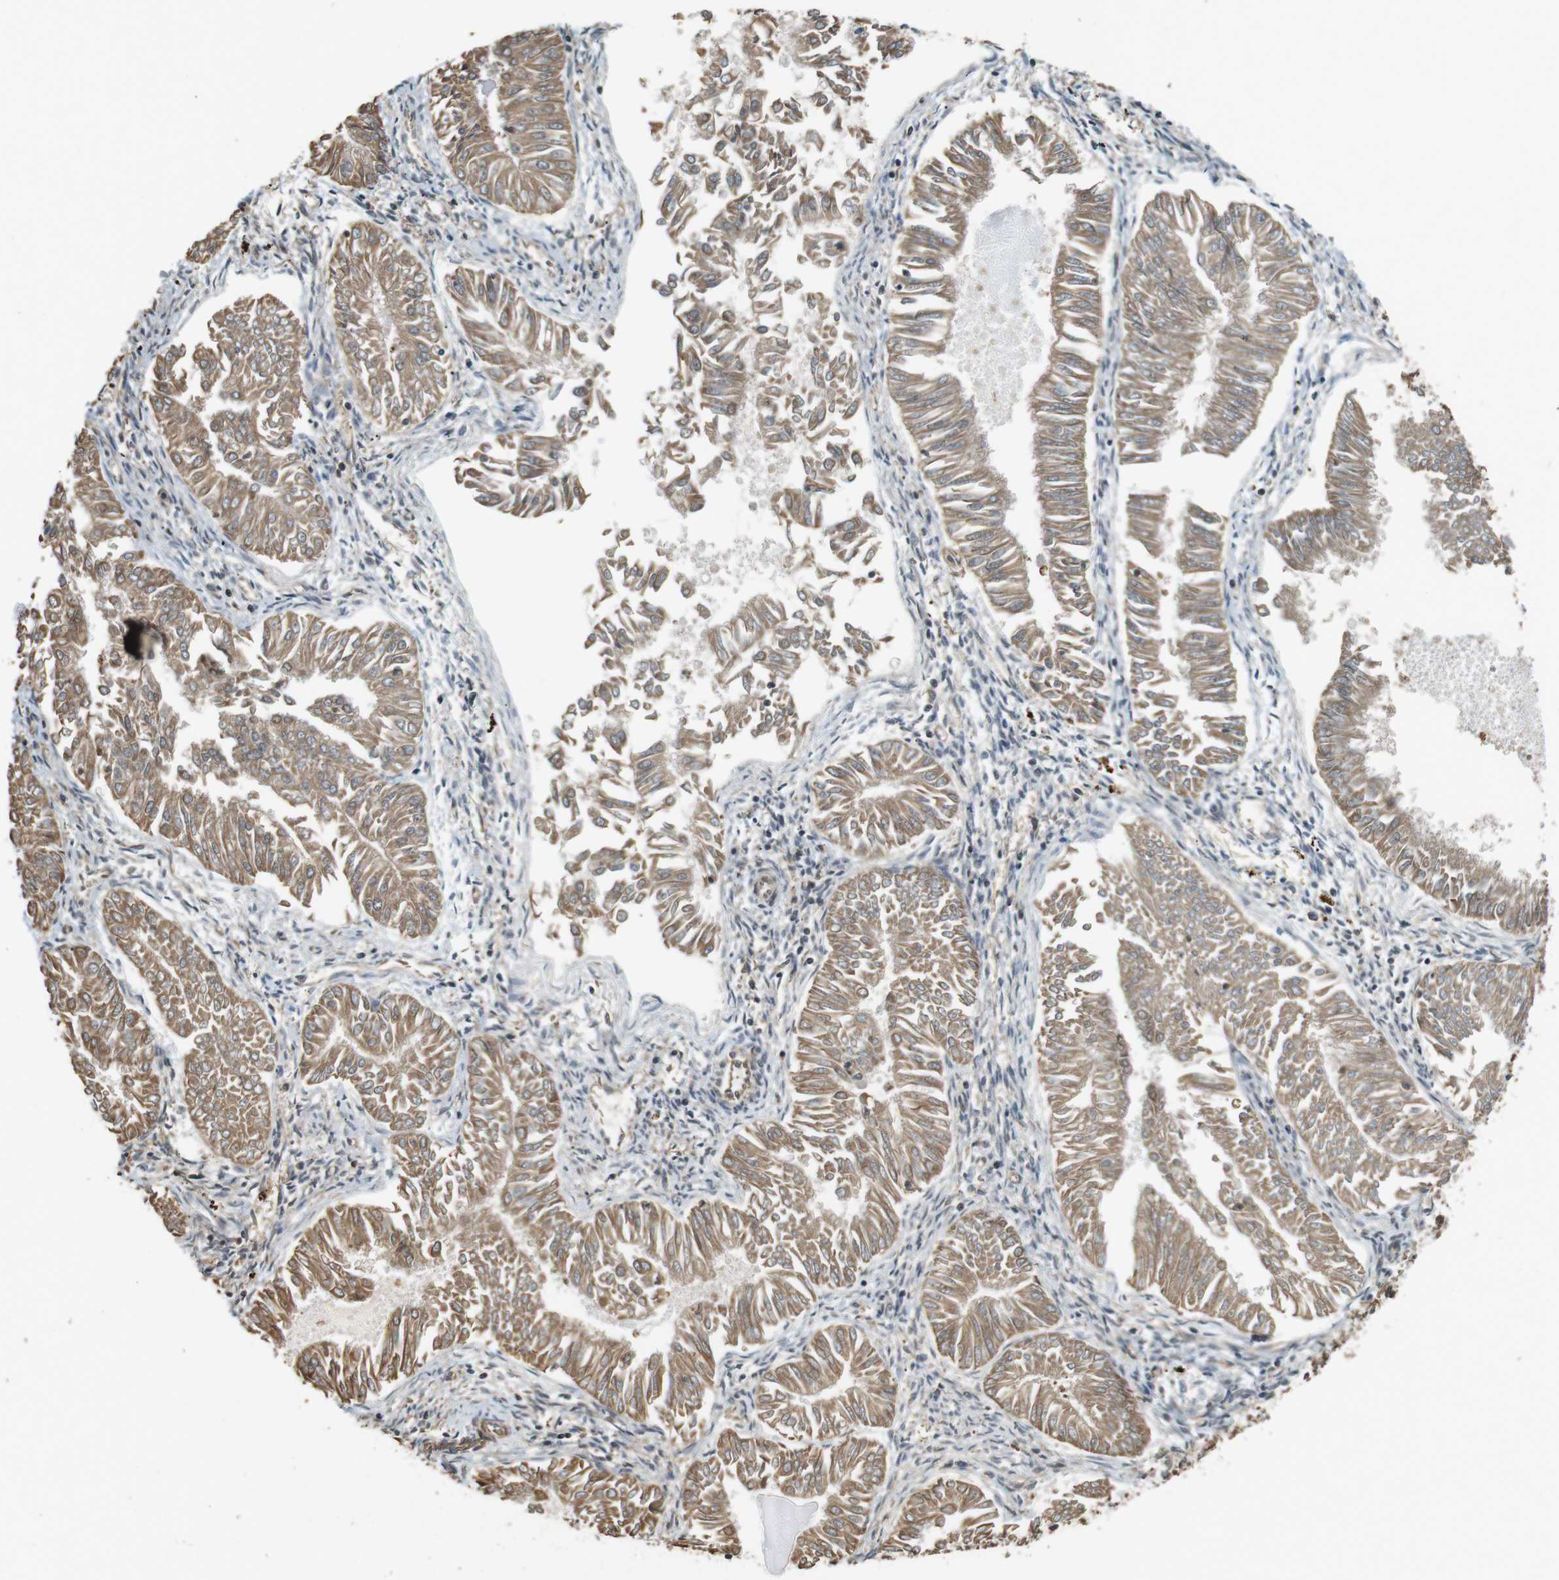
{"staining": {"intensity": "moderate", "quantity": ">75%", "location": "cytoplasmic/membranous"}, "tissue": "endometrial cancer", "cell_type": "Tumor cells", "image_type": "cancer", "snomed": [{"axis": "morphology", "description": "Adenocarcinoma, NOS"}, {"axis": "topography", "description": "Endometrium"}], "caption": "An immunohistochemistry micrograph of tumor tissue is shown. Protein staining in brown shows moderate cytoplasmic/membranous positivity in adenocarcinoma (endometrial) within tumor cells. Using DAB (3,3'-diaminobenzidine) (brown) and hematoxylin (blue) stains, captured at high magnification using brightfield microscopy.", "gene": "PA2G4", "patient": {"sex": "female", "age": 53}}